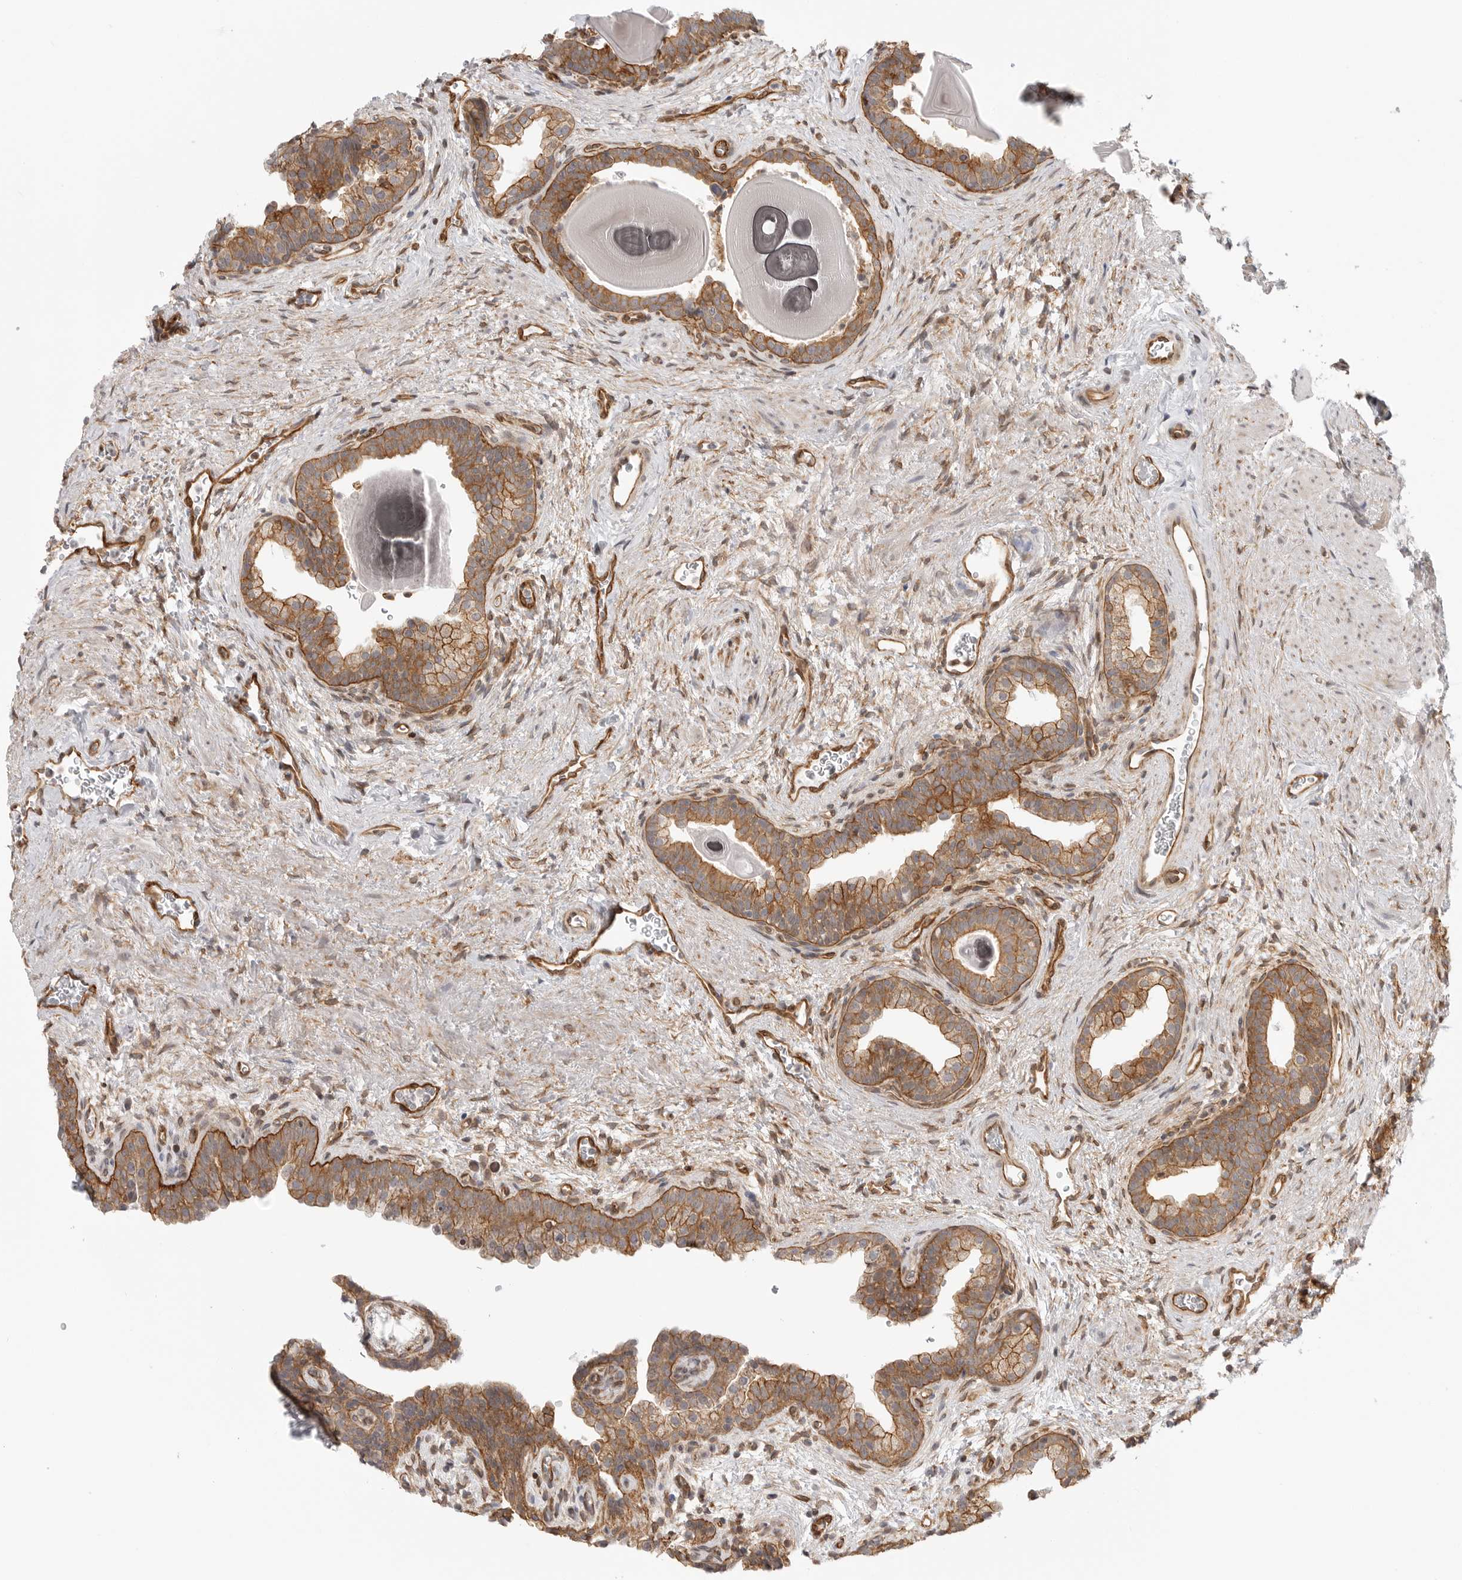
{"staining": {"intensity": "moderate", "quantity": "25%-75%", "location": "cytoplasmic/membranous"}, "tissue": "prostate", "cell_type": "Glandular cells", "image_type": "normal", "snomed": [{"axis": "morphology", "description": "Normal tissue, NOS"}, {"axis": "topography", "description": "Prostate"}], "caption": "IHC photomicrograph of benign prostate stained for a protein (brown), which reveals medium levels of moderate cytoplasmic/membranous expression in about 25%-75% of glandular cells.", "gene": "ATOH7", "patient": {"sex": "male", "age": 48}}